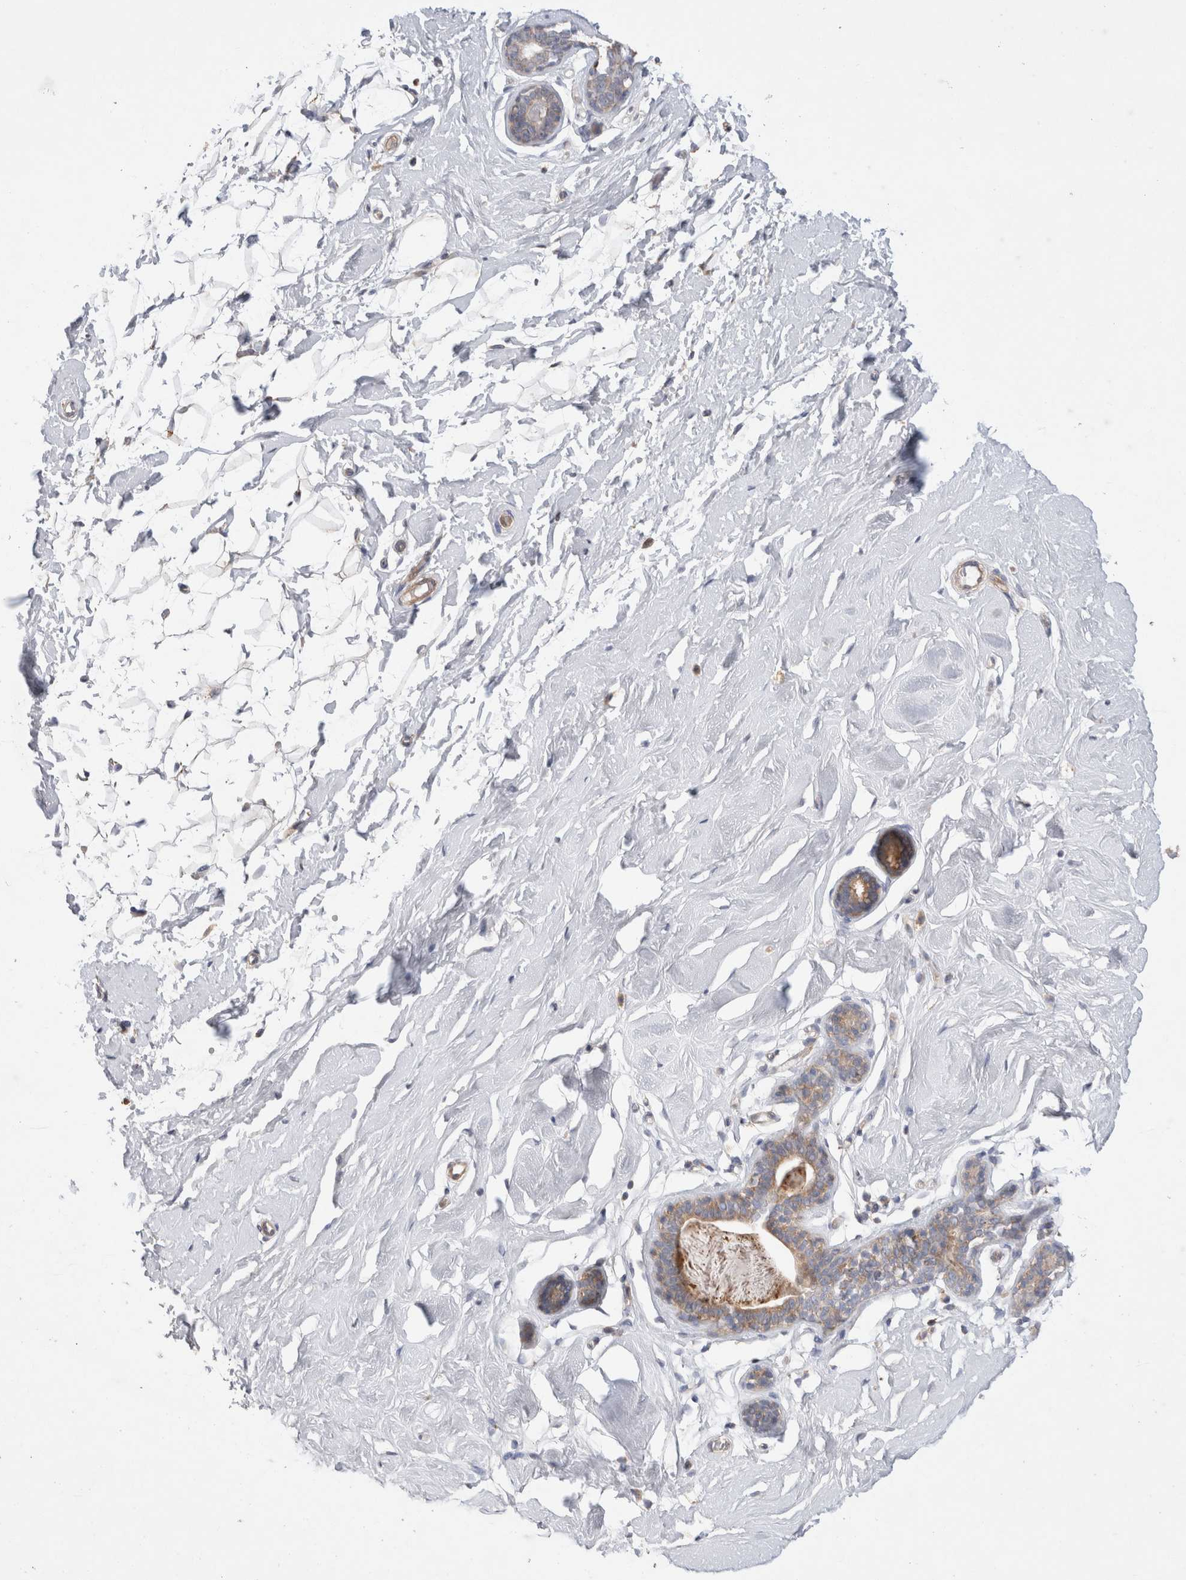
{"staining": {"intensity": "negative", "quantity": "none", "location": "none"}, "tissue": "breast", "cell_type": "Adipocytes", "image_type": "normal", "snomed": [{"axis": "morphology", "description": "Normal tissue, NOS"}, {"axis": "topography", "description": "Breast"}], "caption": "Benign breast was stained to show a protein in brown. There is no significant staining in adipocytes.", "gene": "TBC1D16", "patient": {"sex": "female", "age": 23}}